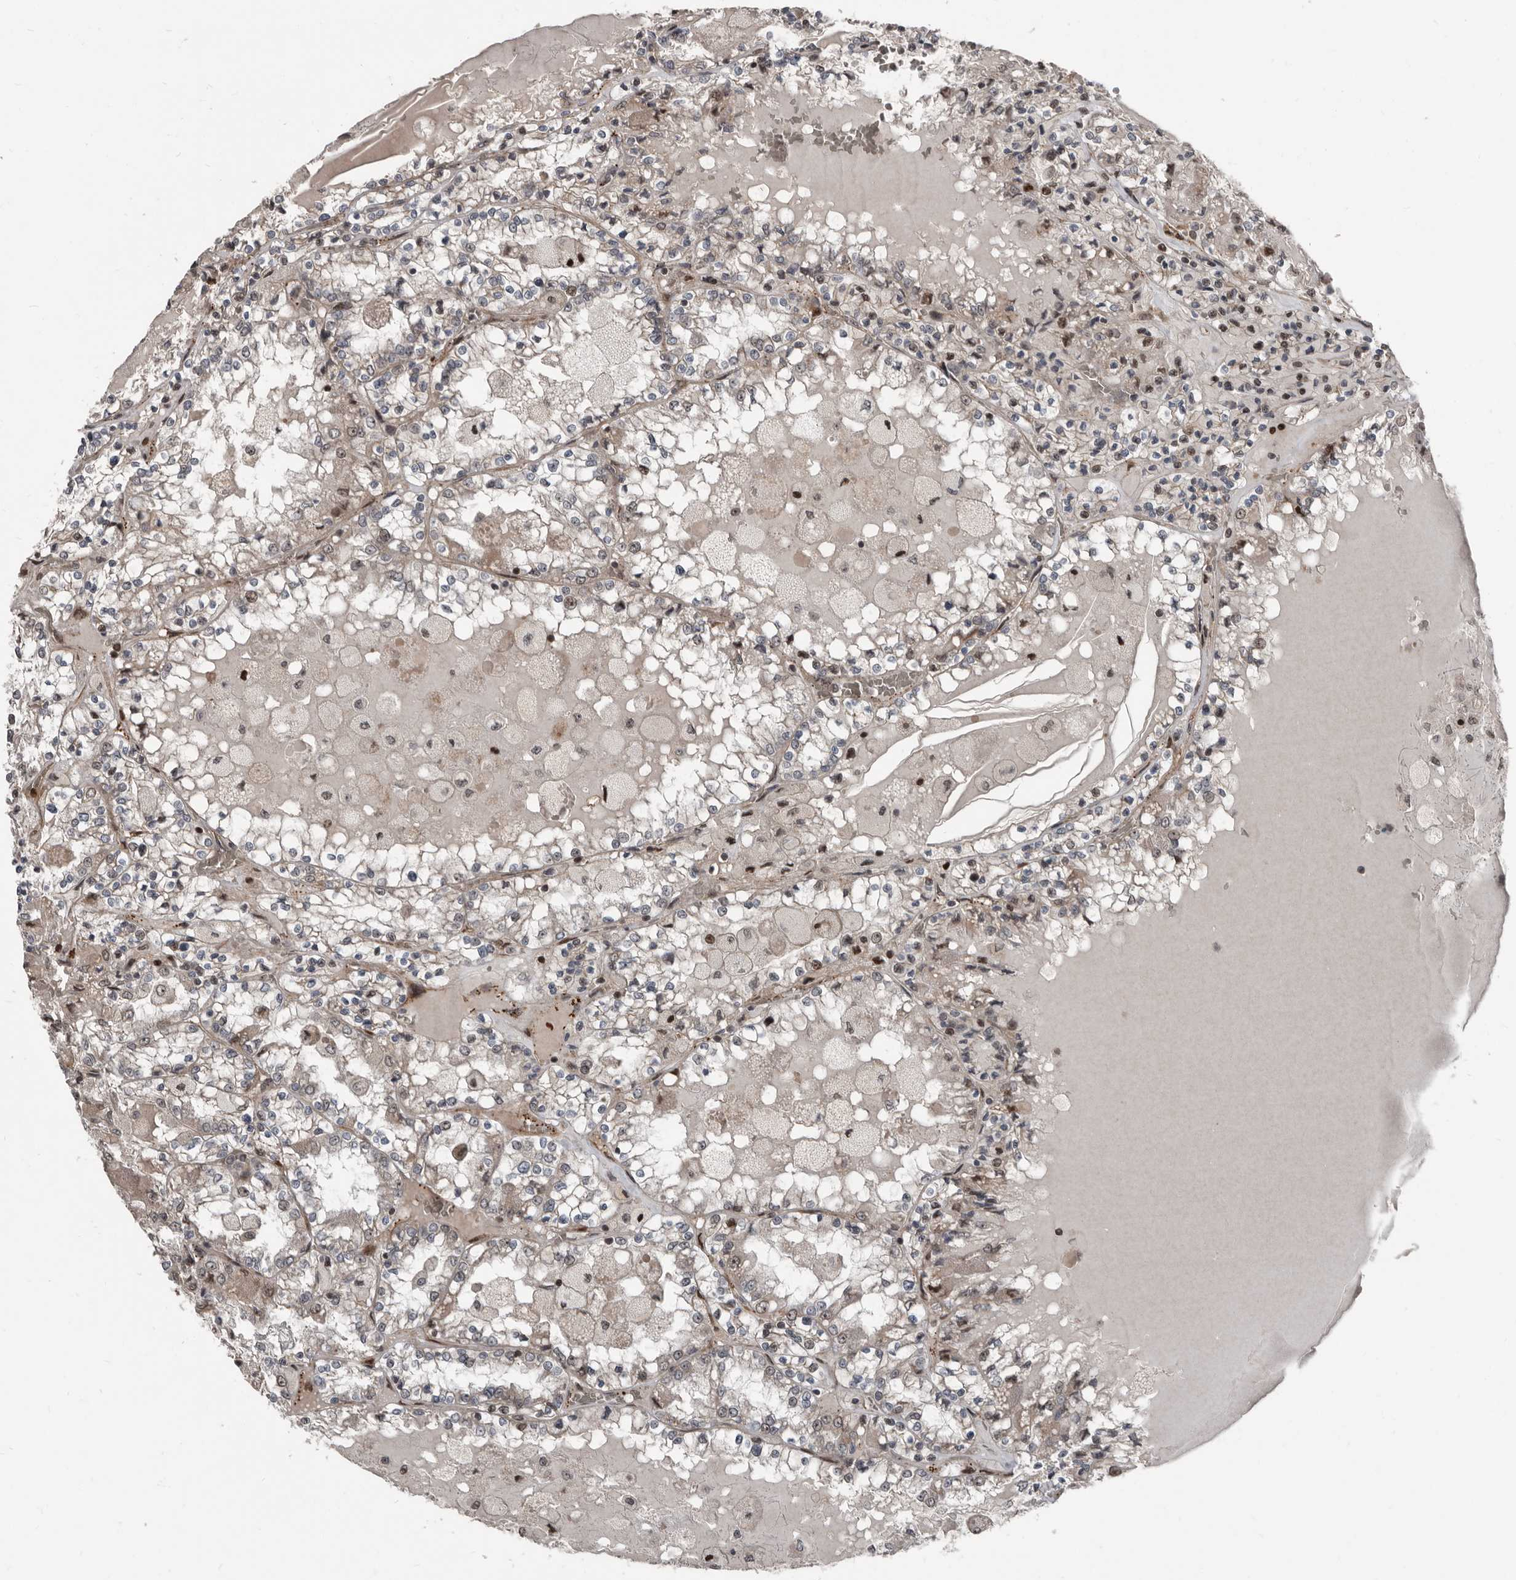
{"staining": {"intensity": "moderate", "quantity": "25%-75%", "location": "cytoplasmic/membranous,nuclear"}, "tissue": "renal cancer", "cell_type": "Tumor cells", "image_type": "cancer", "snomed": [{"axis": "morphology", "description": "Adenocarcinoma, NOS"}, {"axis": "topography", "description": "Kidney"}], "caption": "Moderate cytoplasmic/membranous and nuclear protein expression is appreciated in about 25%-75% of tumor cells in adenocarcinoma (renal). (DAB (3,3'-diaminobenzidine) IHC, brown staining for protein, blue staining for nuclei).", "gene": "CHD1L", "patient": {"sex": "female", "age": 56}}